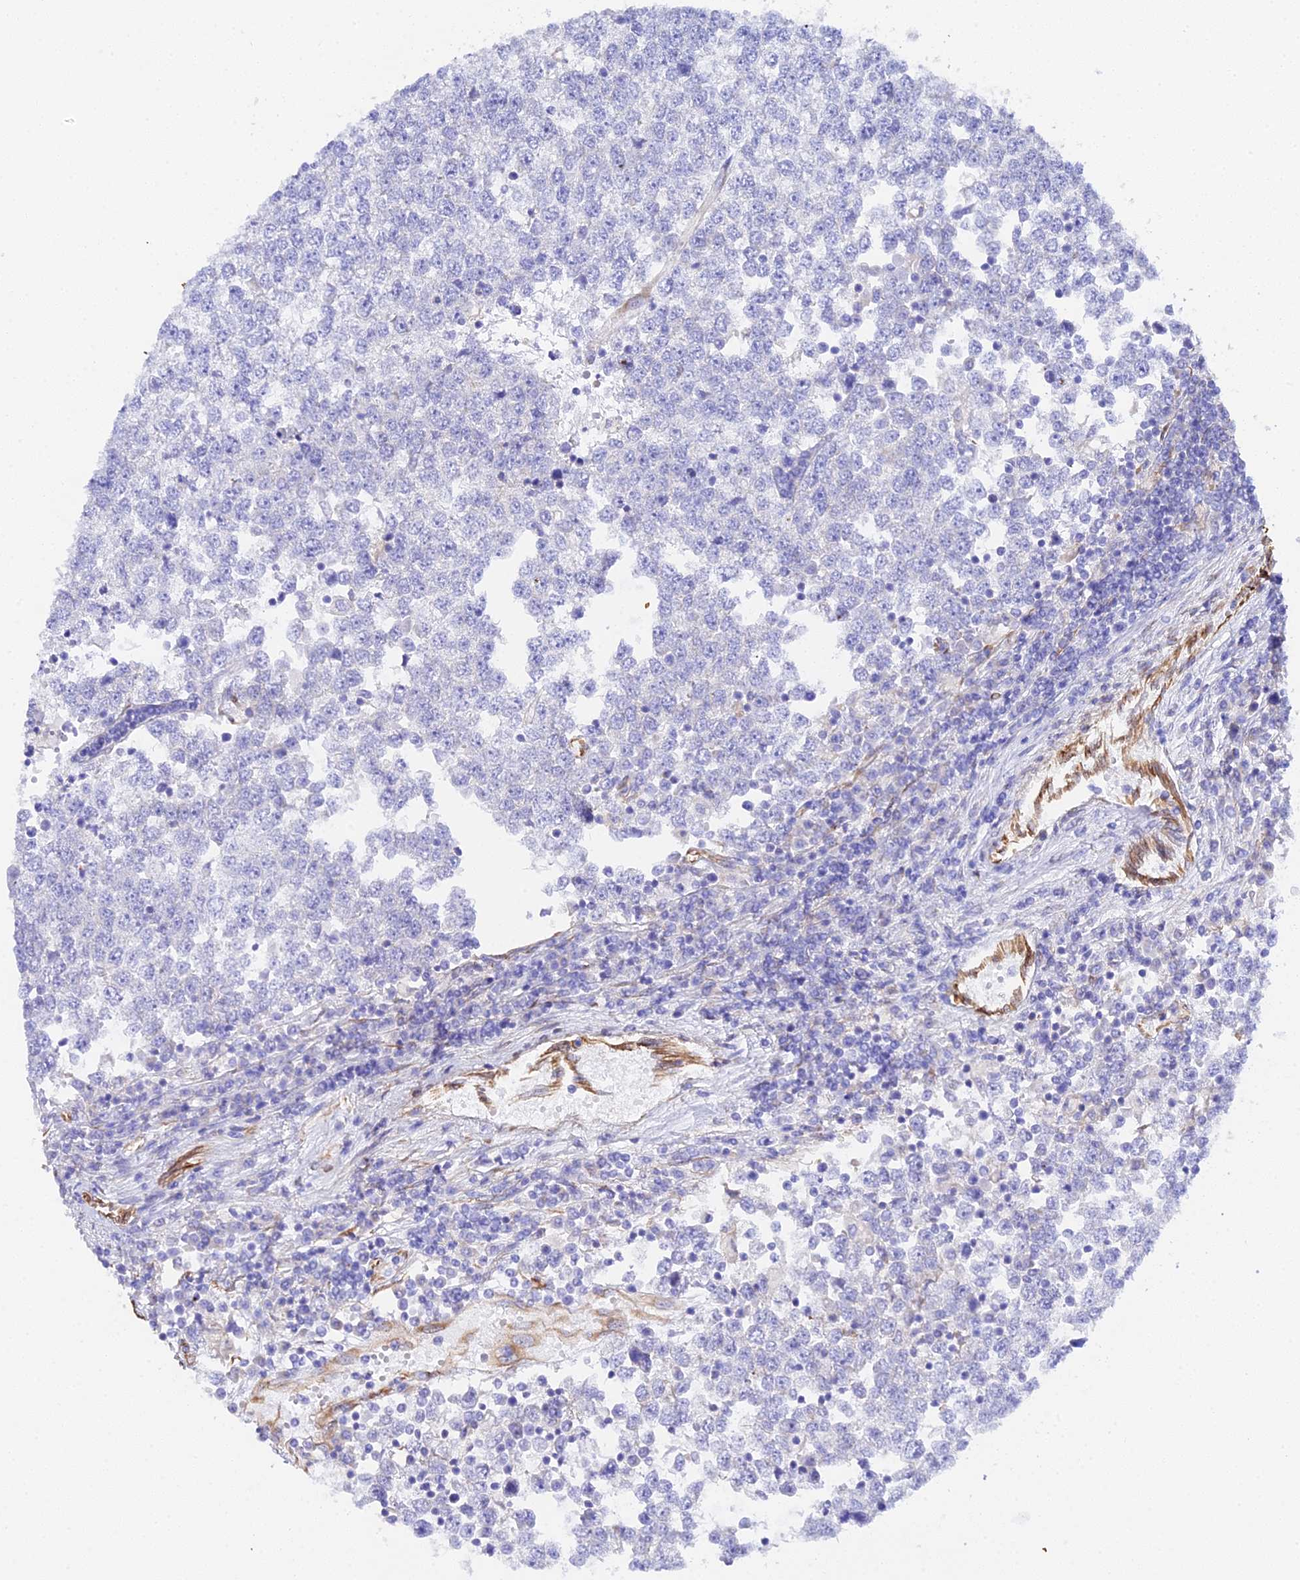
{"staining": {"intensity": "negative", "quantity": "none", "location": "none"}, "tissue": "testis cancer", "cell_type": "Tumor cells", "image_type": "cancer", "snomed": [{"axis": "morphology", "description": "Seminoma, NOS"}, {"axis": "topography", "description": "Testis"}], "caption": "Tumor cells are negative for brown protein staining in testis seminoma.", "gene": "CFAP45", "patient": {"sex": "male", "age": 65}}